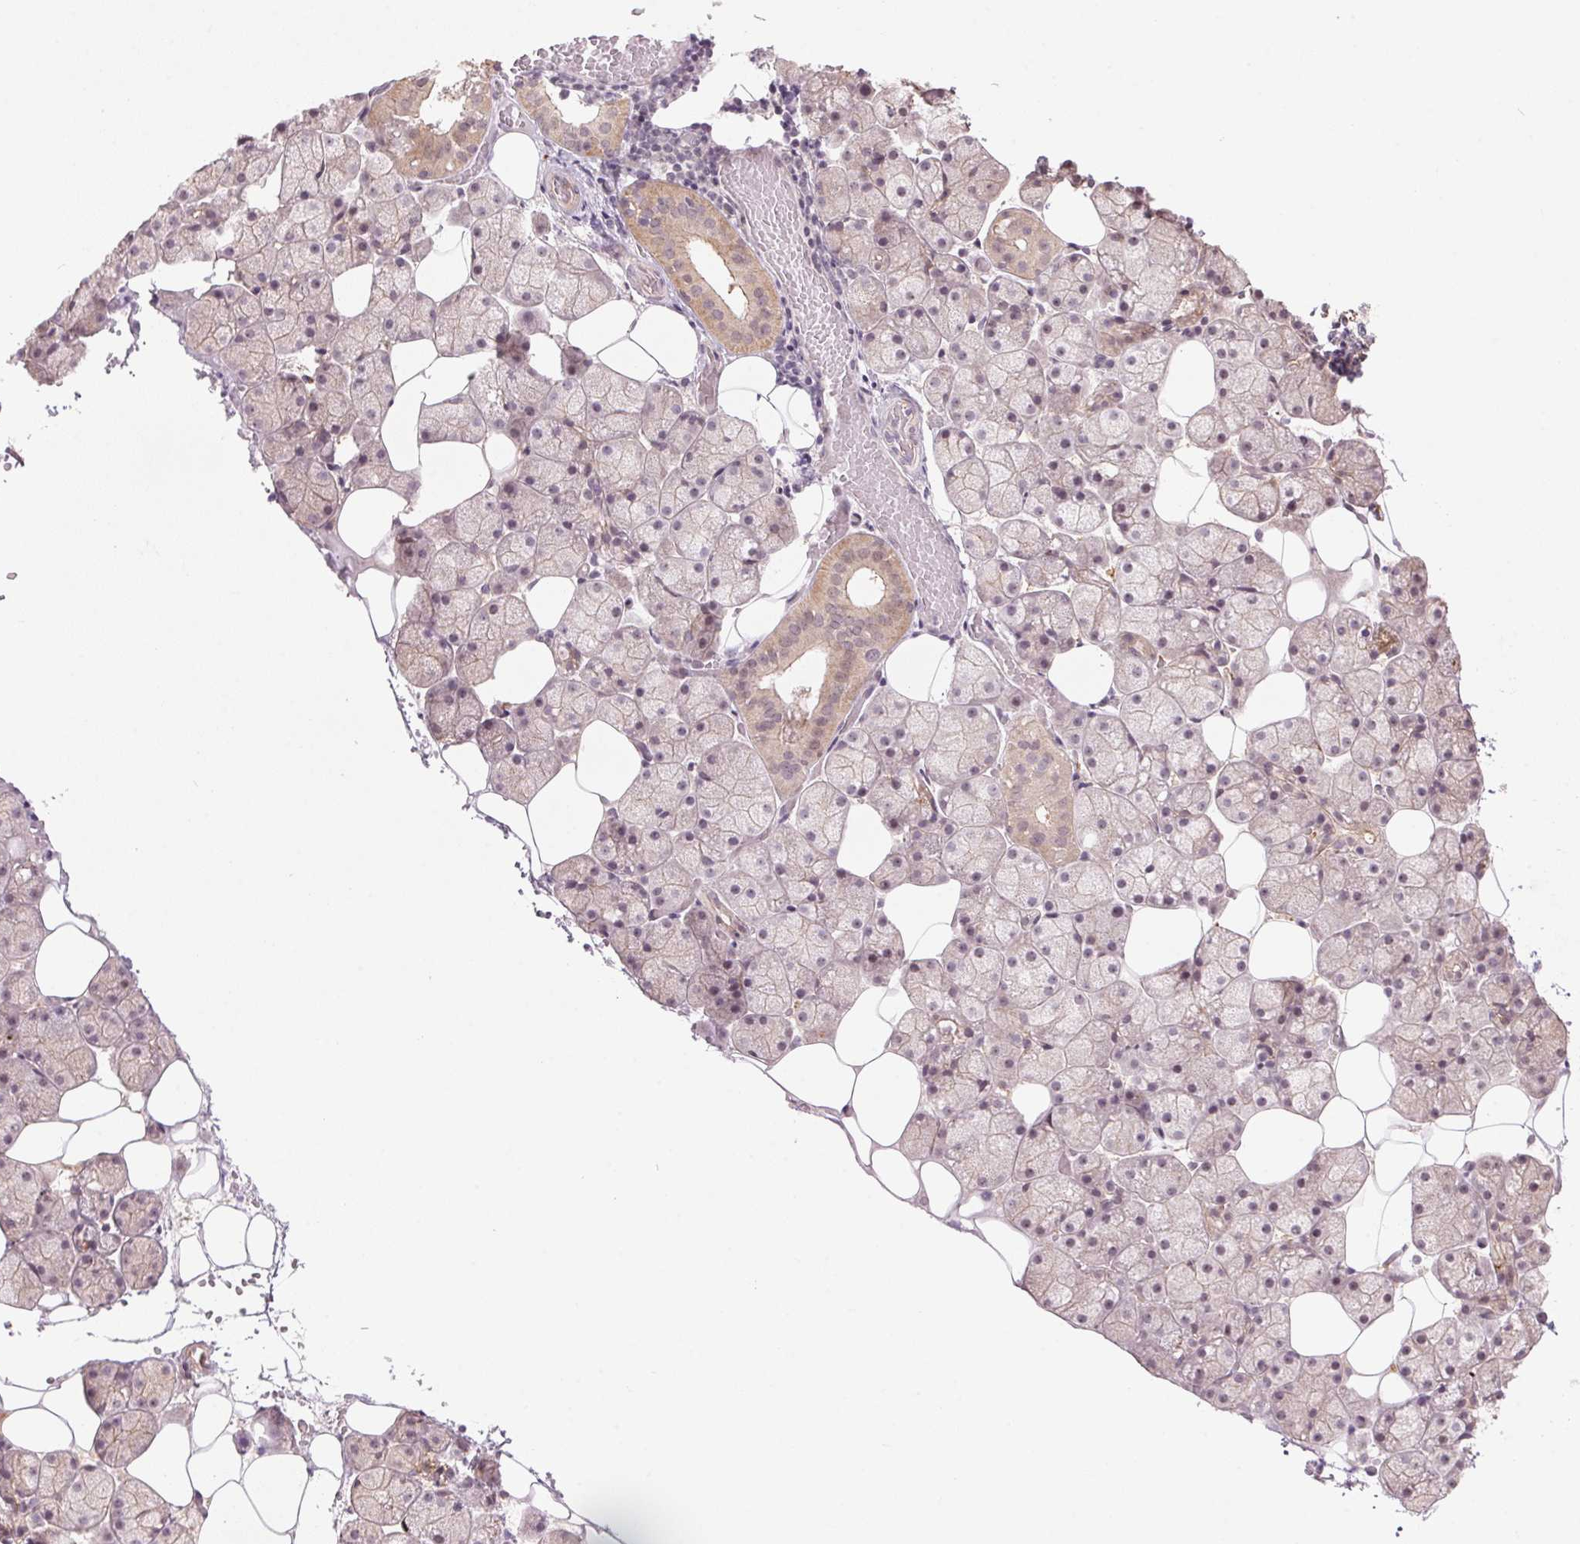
{"staining": {"intensity": "weak", "quantity": "25%-75%", "location": "cytoplasmic/membranous,nuclear"}, "tissue": "salivary gland", "cell_type": "Glandular cells", "image_type": "normal", "snomed": [{"axis": "morphology", "description": "Normal tissue, NOS"}, {"axis": "topography", "description": "Salivary gland"}], "caption": "This is an image of immunohistochemistry (IHC) staining of normal salivary gland, which shows weak positivity in the cytoplasmic/membranous,nuclear of glandular cells.", "gene": "TMED6", "patient": {"sex": "male", "age": 38}}